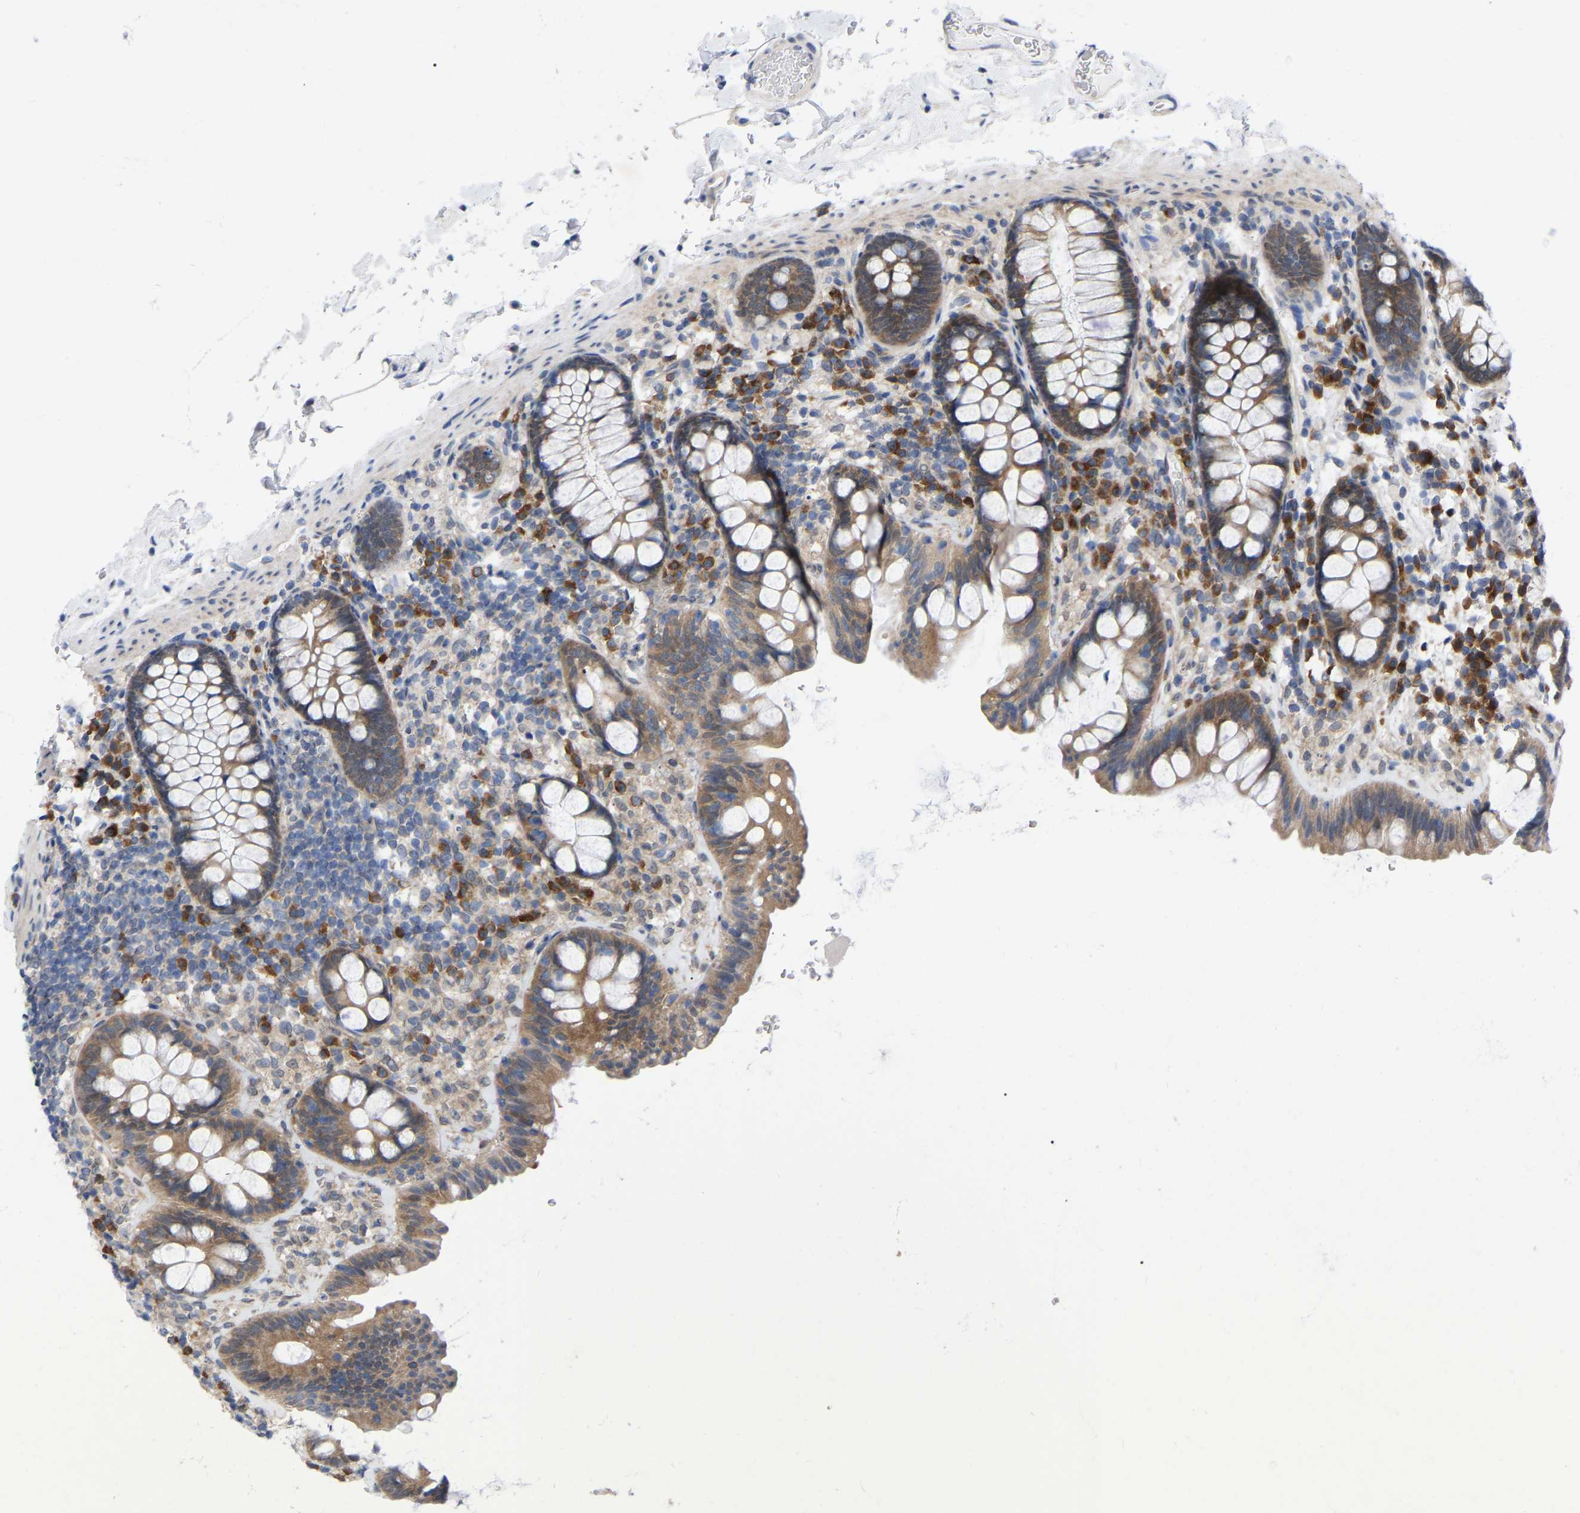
{"staining": {"intensity": "weak", "quantity": "25%-75%", "location": "cytoplasmic/membranous"}, "tissue": "colon", "cell_type": "Endothelial cells", "image_type": "normal", "snomed": [{"axis": "morphology", "description": "Normal tissue, NOS"}, {"axis": "topography", "description": "Colon"}], "caption": "Human colon stained with a brown dye exhibits weak cytoplasmic/membranous positive expression in about 25%-75% of endothelial cells.", "gene": "UBE4B", "patient": {"sex": "female", "age": 80}}